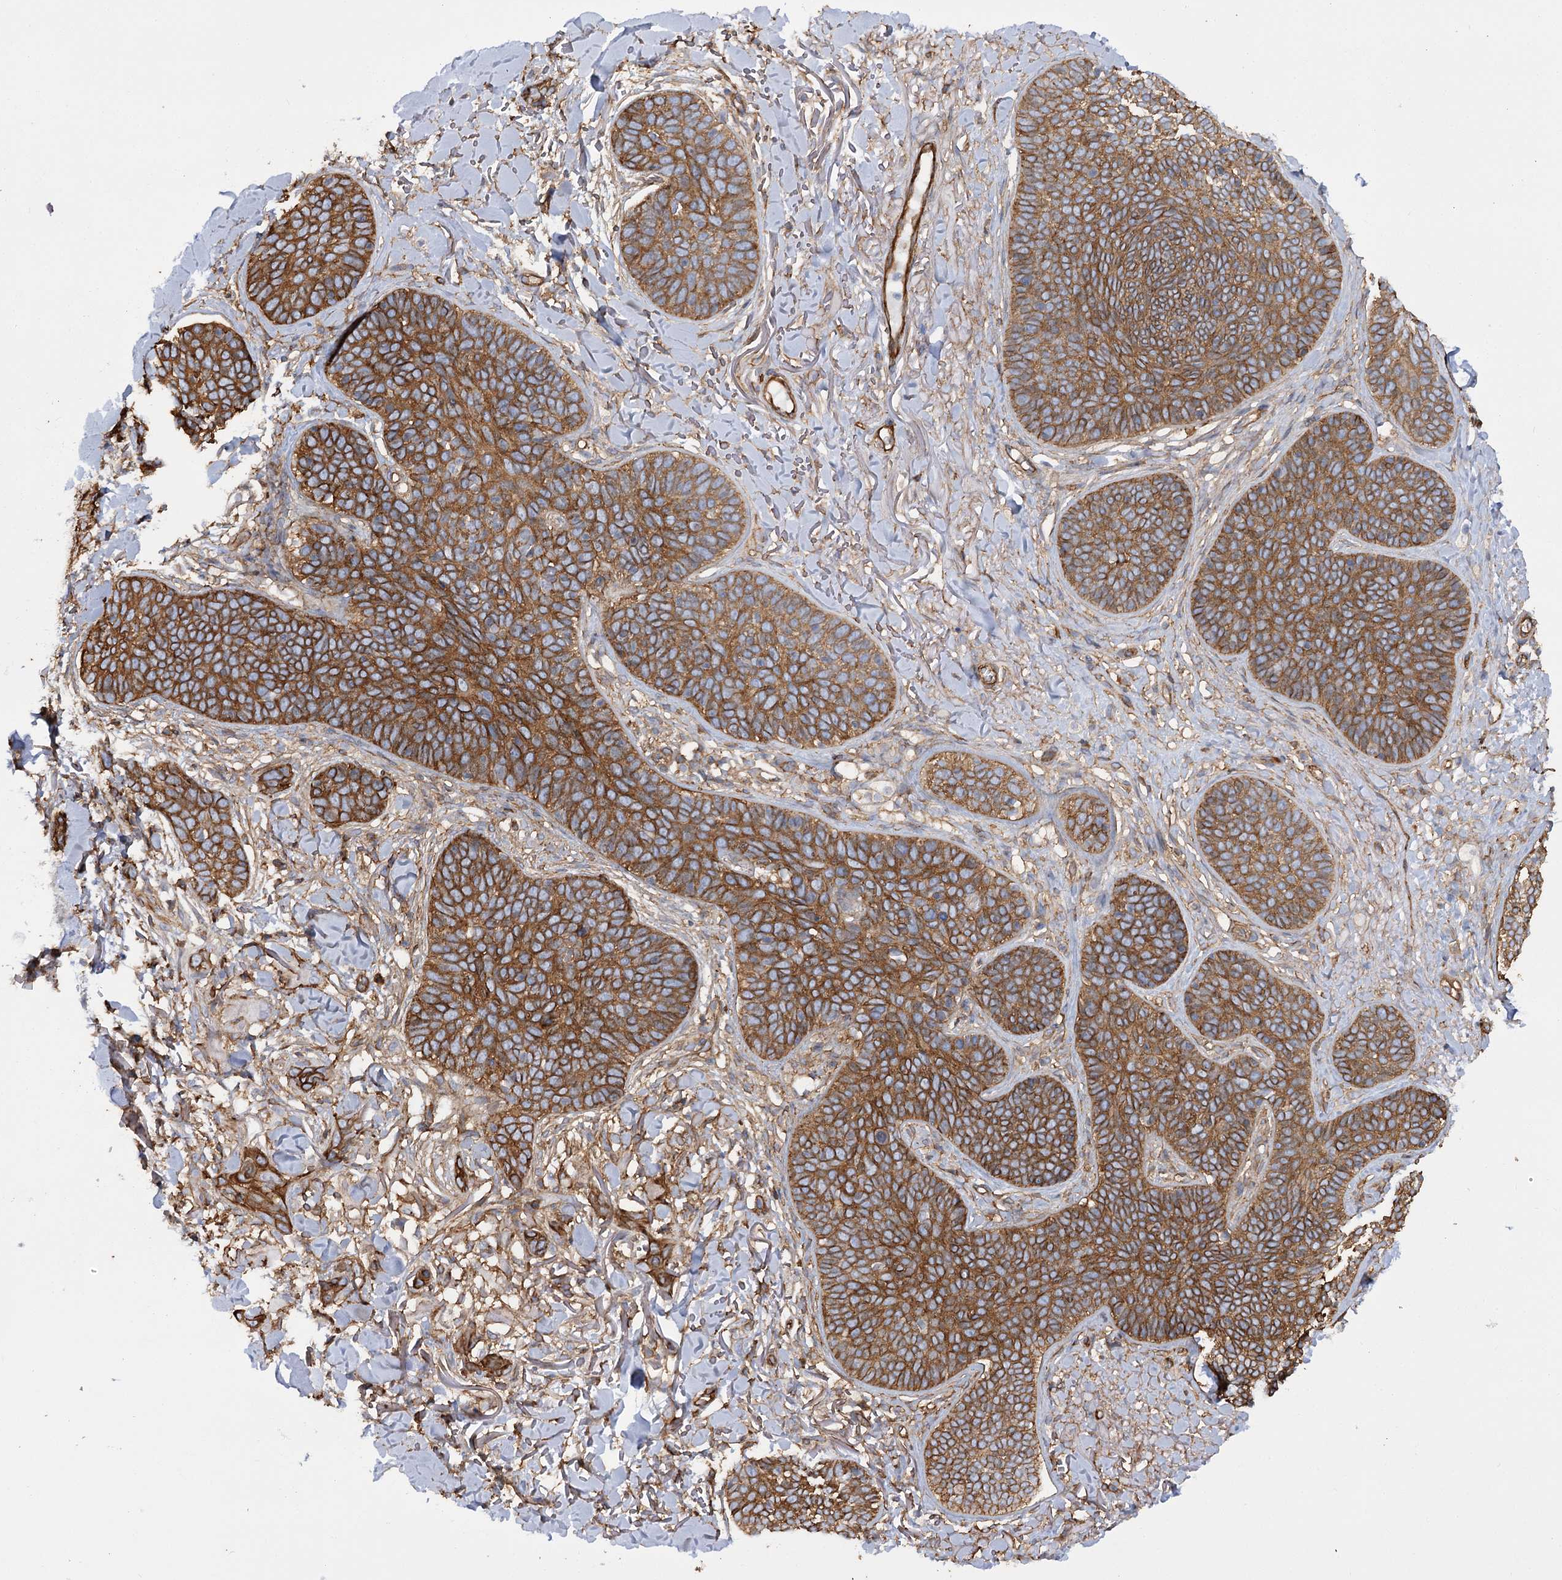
{"staining": {"intensity": "moderate", "quantity": ">75%", "location": "cytoplasmic/membranous"}, "tissue": "skin cancer", "cell_type": "Tumor cells", "image_type": "cancer", "snomed": [{"axis": "morphology", "description": "Basal cell carcinoma"}, {"axis": "topography", "description": "Skin"}], "caption": "A photomicrograph of human basal cell carcinoma (skin) stained for a protein demonstrates moderate cytoplasmic/membranous brown staining in tumor cells.", "gene": "SYNPO2", "patient": {"sex": "male", "age": 85}}